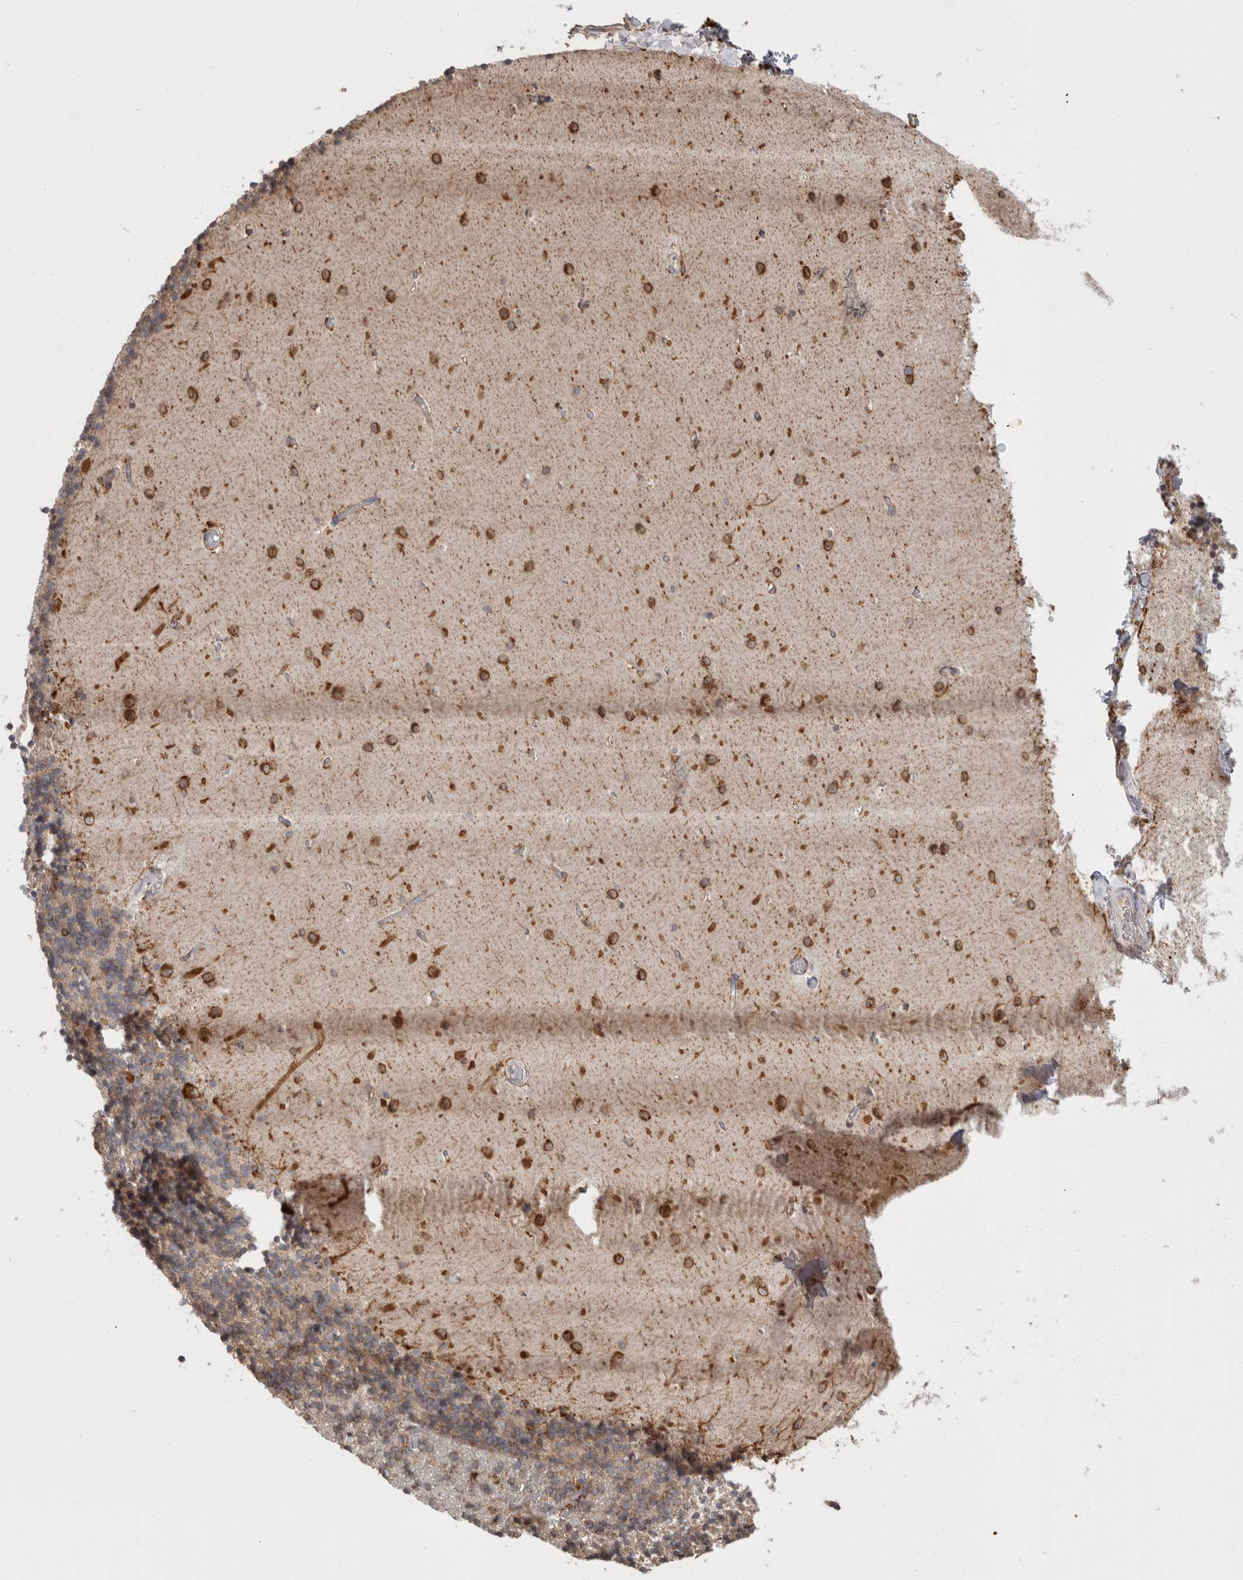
{"staining": {"intensity": "weak", "quantity": "<25%", "location": "cytoplasmic/membranous"}, "tissue": "cerebellum", "cell_type": "Cells in granular layer", "image_type": "normal", "snomed": [{"axis": "morphology", "description": "Normal tissue, NOS"}, {"axis": "topography", "description": "Cerebellum"}], "caption": "Immunohistochemistry photomicrograph of benign human cerebellum stained for a protein (brown), which demonstrates no staining in cells in granular layer. (Stains: DAB IHC with hematoxylin counter stain, Microscopy: brightfield microscopy at high magnification).", "gene": "LRPAP1", "patient": {"sex": "male", "age": 37}}